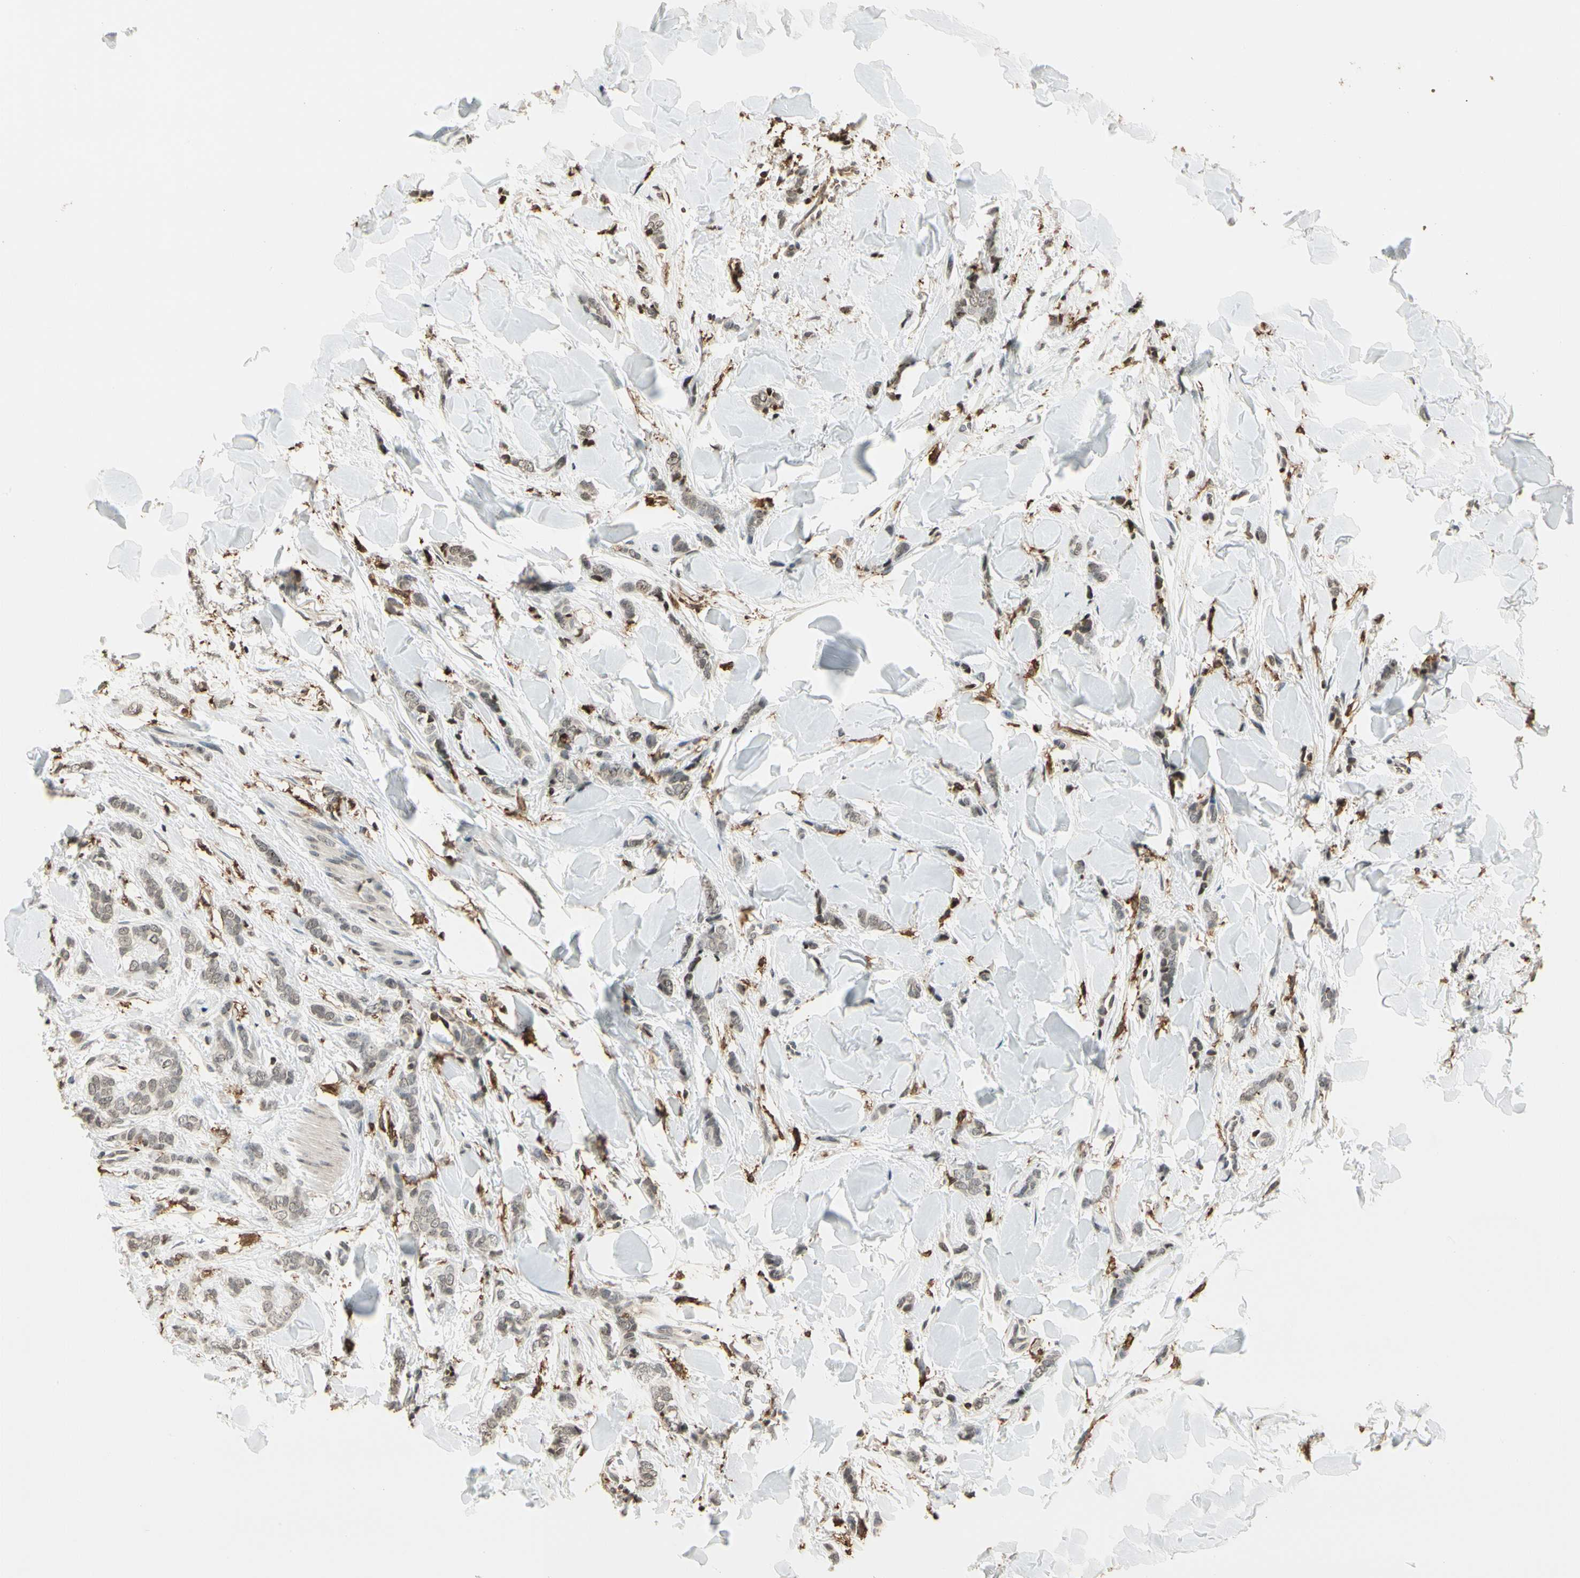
{"staining": {"intensity": "weak", "quantity": "25%-75%", "location": "nuclear"}, "tissue": "breast cancer", "cell_type": "Tumor cells", "image_type": "cancer", "snomed": [{"axis": "morphology", "description": "Lobular carcinoma"}, {"axis": "topography", "description": "Skin"}, {"axis": "topography", "description": "Breast"}], "caption": "Brown immunohistochemical staining in human breast cancer exhibits weak nuclear expression in about 25%-75% of tumor cells.", "gene": "FER", "patient": {"sex": "female", "age": 46}}